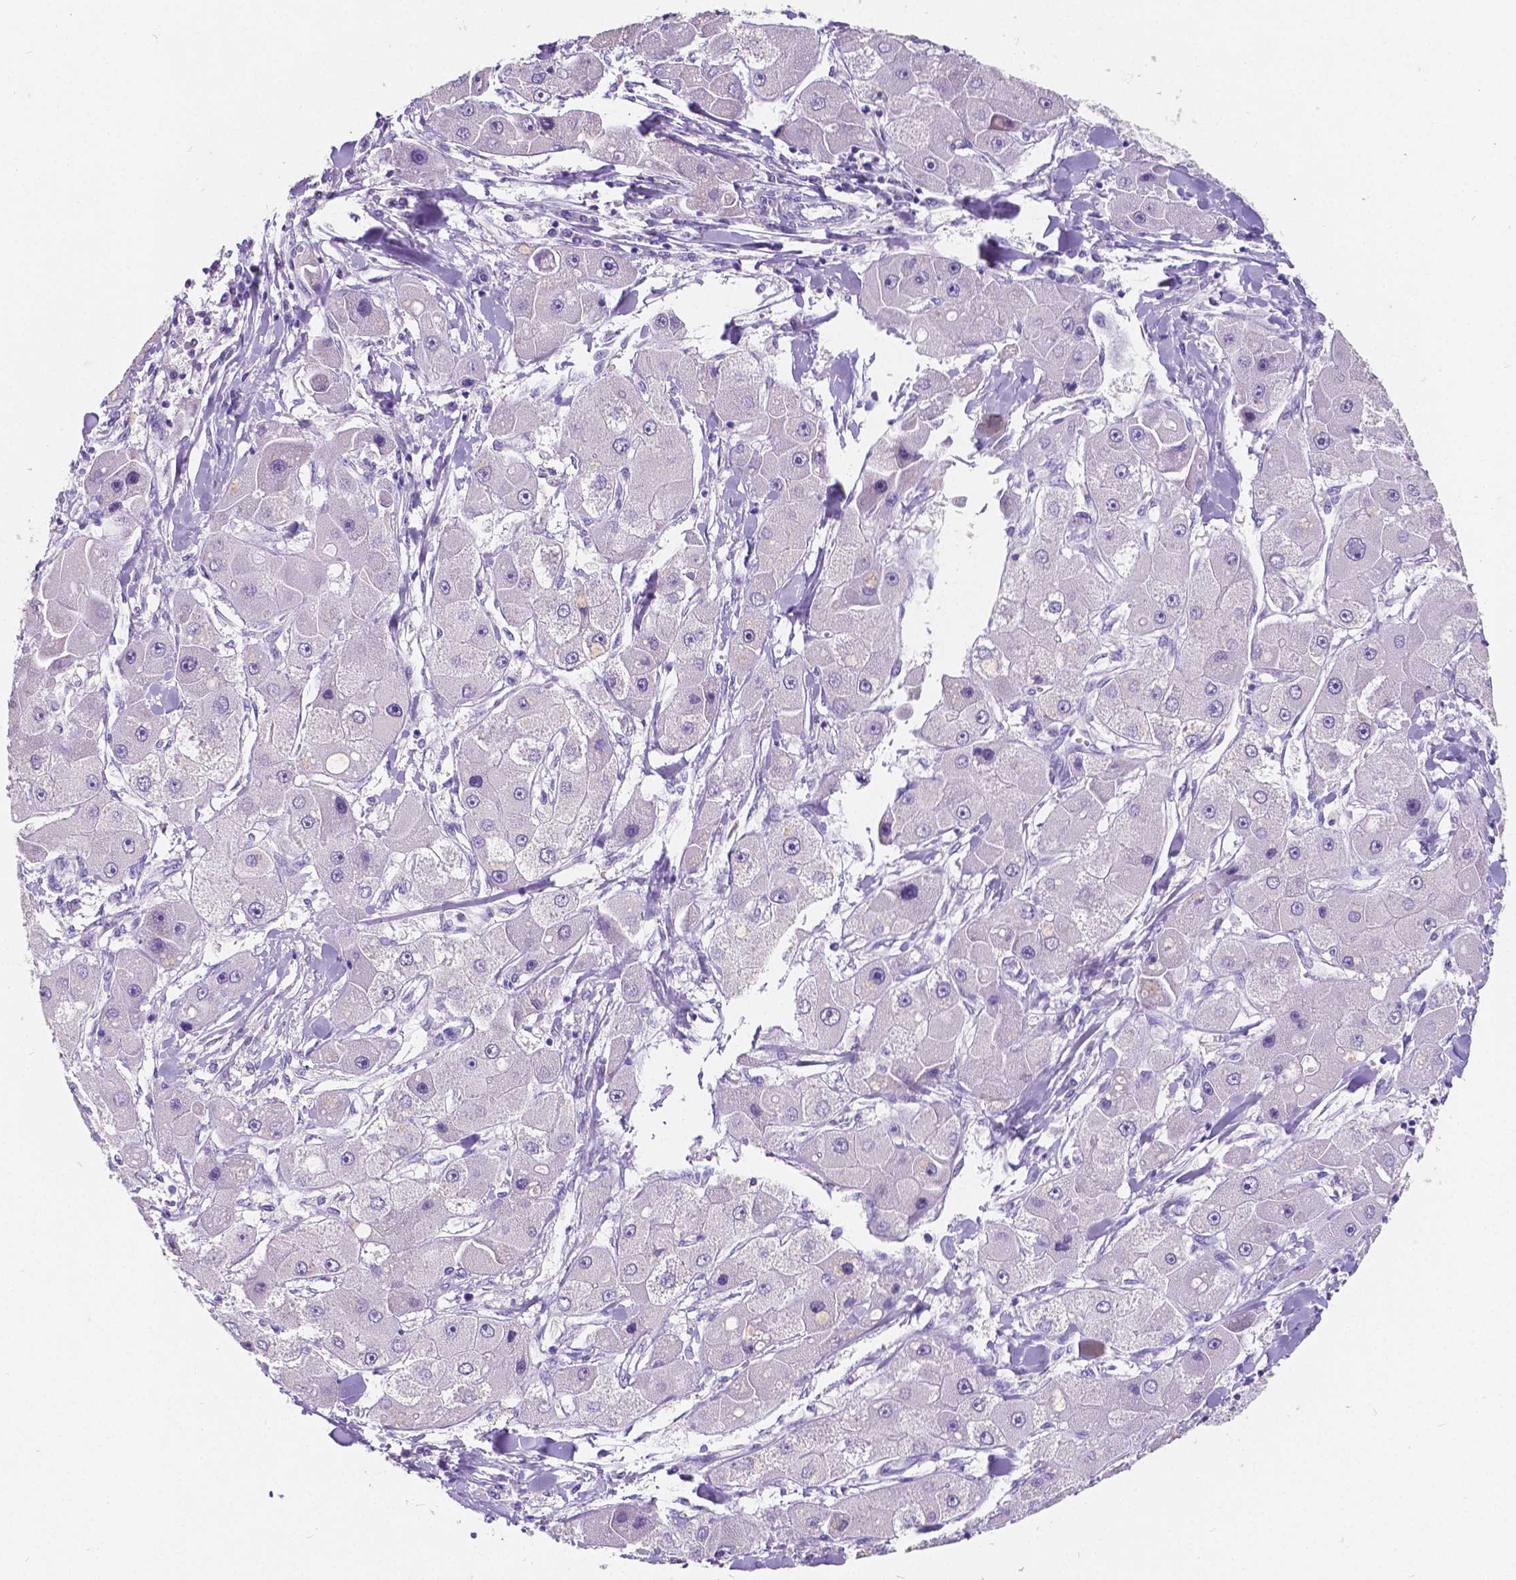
{"staining": {"intensity": "negative", "quantity": "none", "location": "none"}, "tissue": "liver cancer", "cell_type": "Tumor cells", "image_type": "cancer", "snomed": [{"axis": "morphology", "description": "Carcinoma, Hepatocellular, NOS"}, {"axis": "topography", "description": "Liver"}], "caption": "This is an immunohistochemistry histopathology image of human liver hepatocellular carcinoma. There is no positivity in tumor cells.", "gene": "SATB2", "patient": {"sex": "male", "age": 24}}